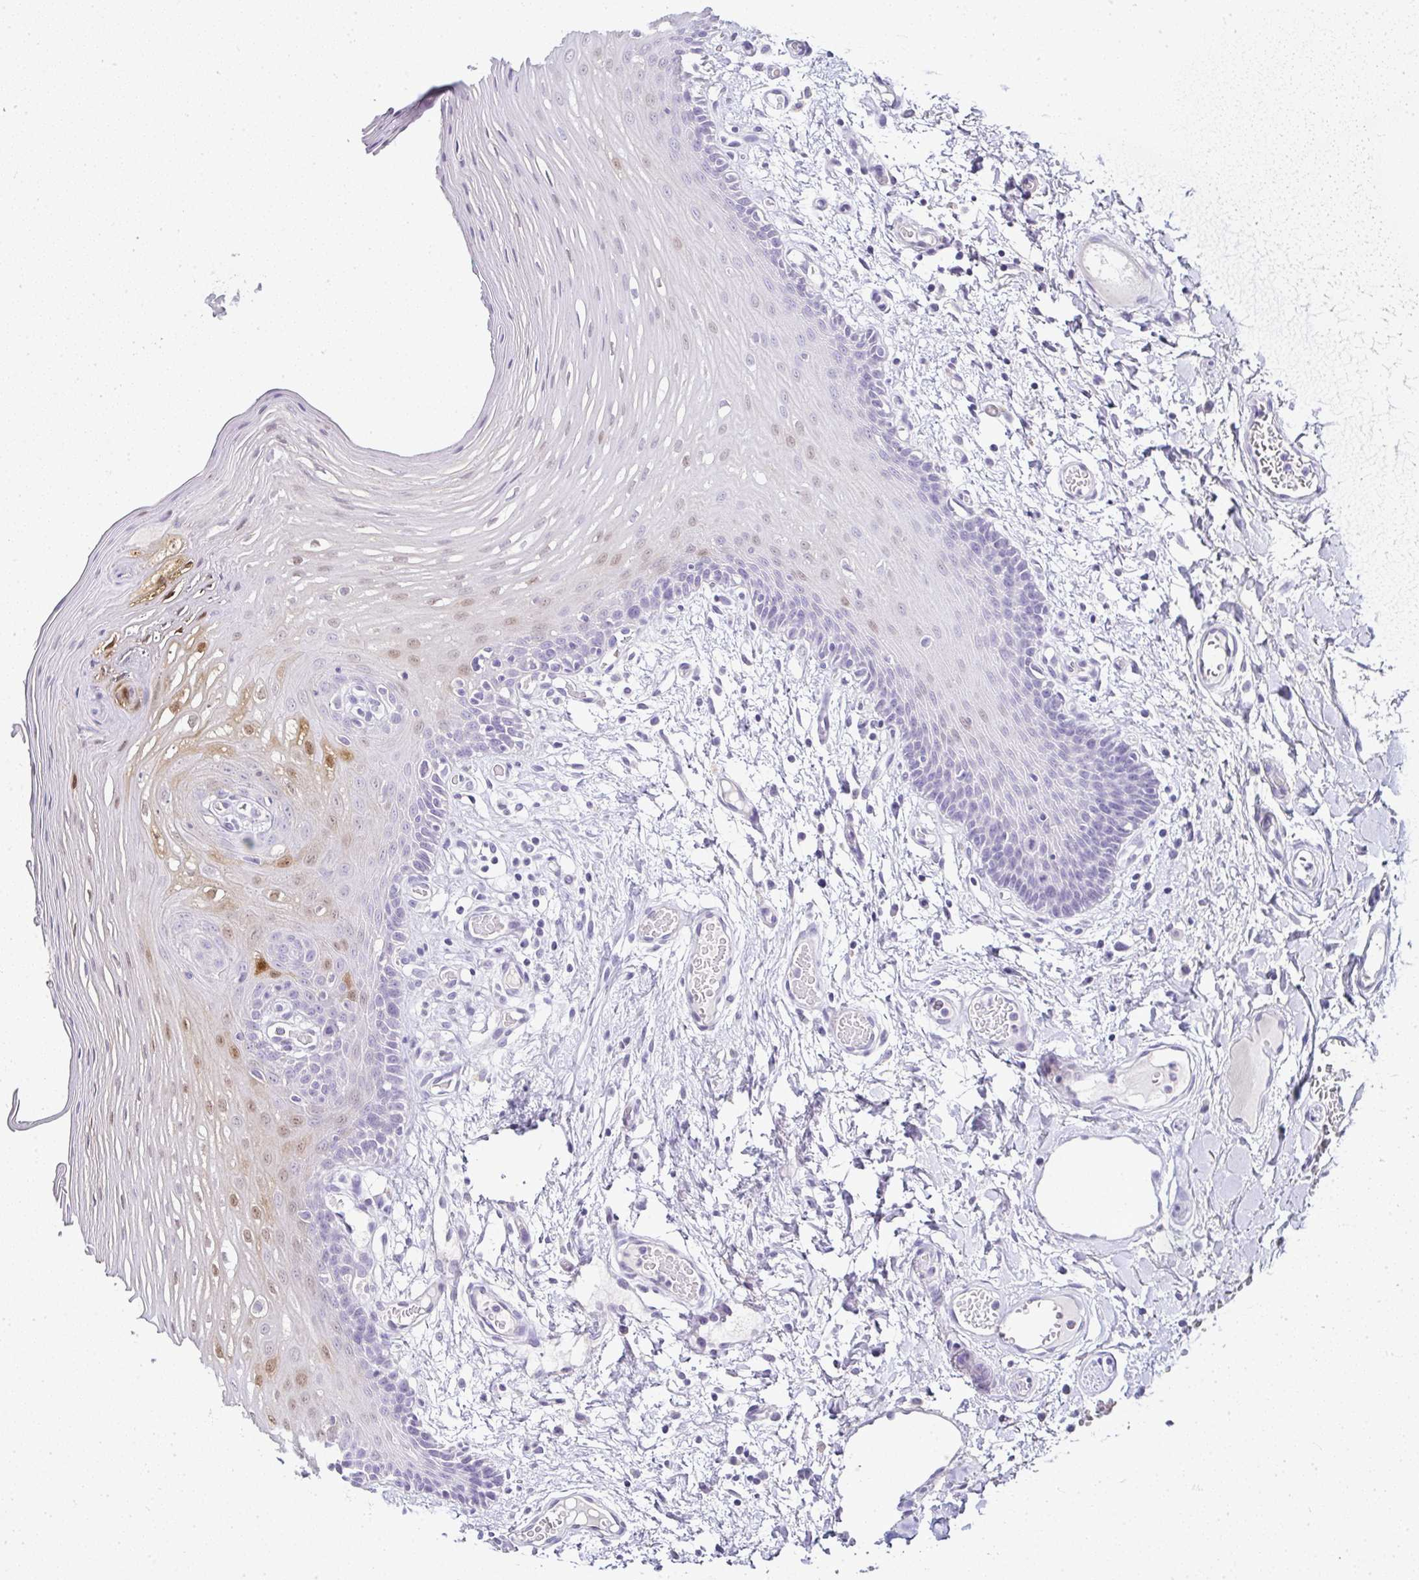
{"staining": {"intensity": "moderate", "quantity": "<25%", "location": "cytoplasmic/membranous,nuclear"}, "tissue": "oral mucosa", "cell_type": "Squamous epithelial cells", "image_type": "normal", "snomed": [{"axis": "morphology", "description": "Normal tissue, NOS"}, {"axis": "topography", "description": "Oral tissue"}, {"axis": "topography", "description": "Tounge, NOS"}], "caption": "Protein expression analysis of normal oral mucosa exhibits moderate cytoplasmic/membranous,nuclear staining in approximately <25% of squamous epithelial cells.", "gene": "SERPINB3", "patient": {"sex": "female", "age": 60}}